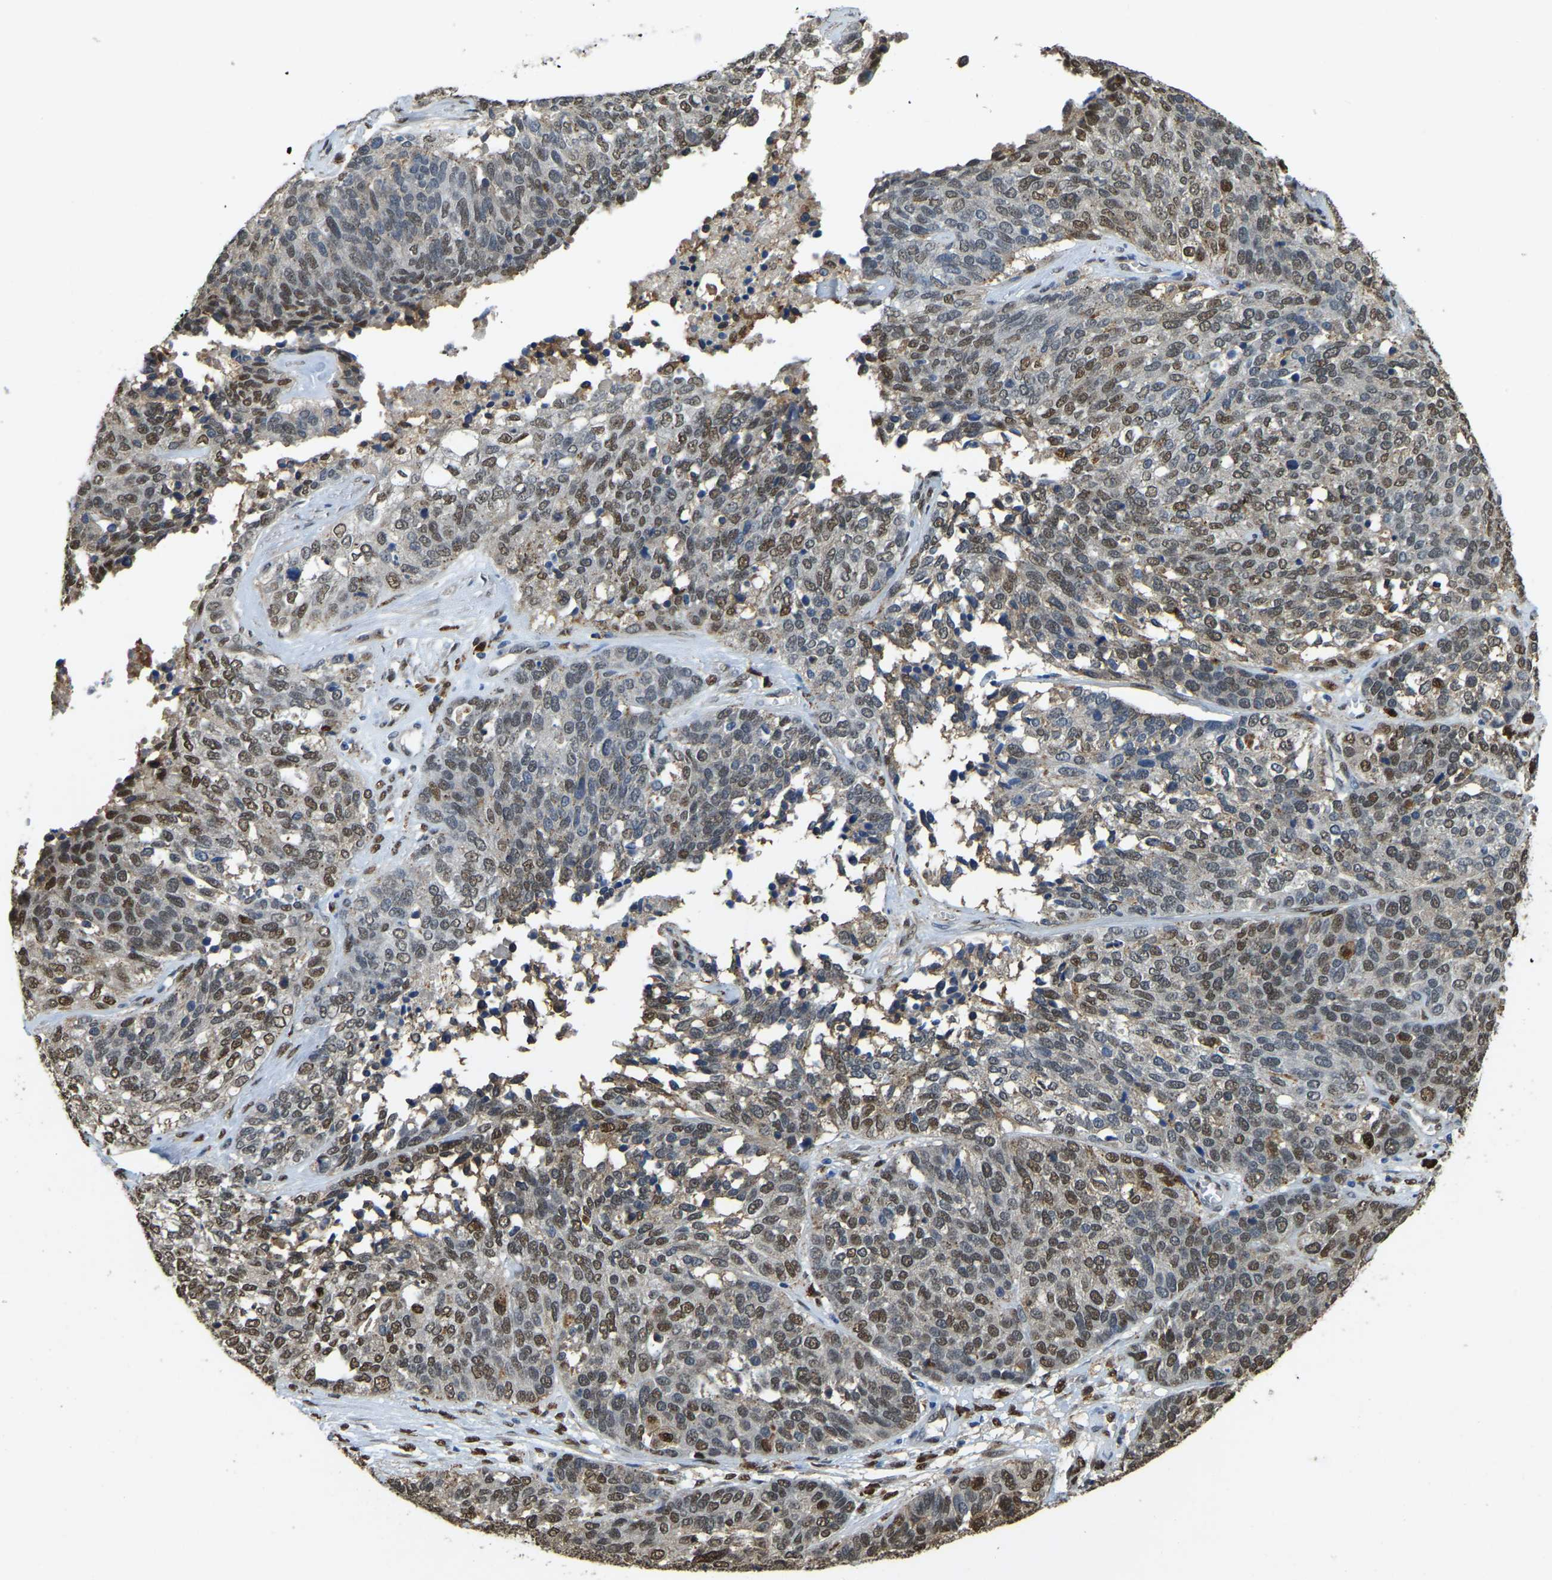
{"staining": {"intensity": "strong", "quantity": "<25%", "location": "nuclear"}, "tissue": "ovarian cancer", "cell_type": "Tumor cells", "image_type": "cancer", "snomed": [{"axis": "morphology", "description": "Cystadenocarcinoma, serous, NOS"}, {"axis": "topography", "description": "Ovary"}], "caption": "High-power microscopy captured an IHC photomicrograph of serous cystadenocarcinoma (ovarian), revealing strong nuclear expression in about <25% of tumor cells. The staining is performed using DAB (3,3'-diaminobenzidine) brown chromogen to label protein expression. The nuclei are counter-stained blue using hematoxylin.", "gene": "NANS", "patient": {"sex": "female", "age": 44}}